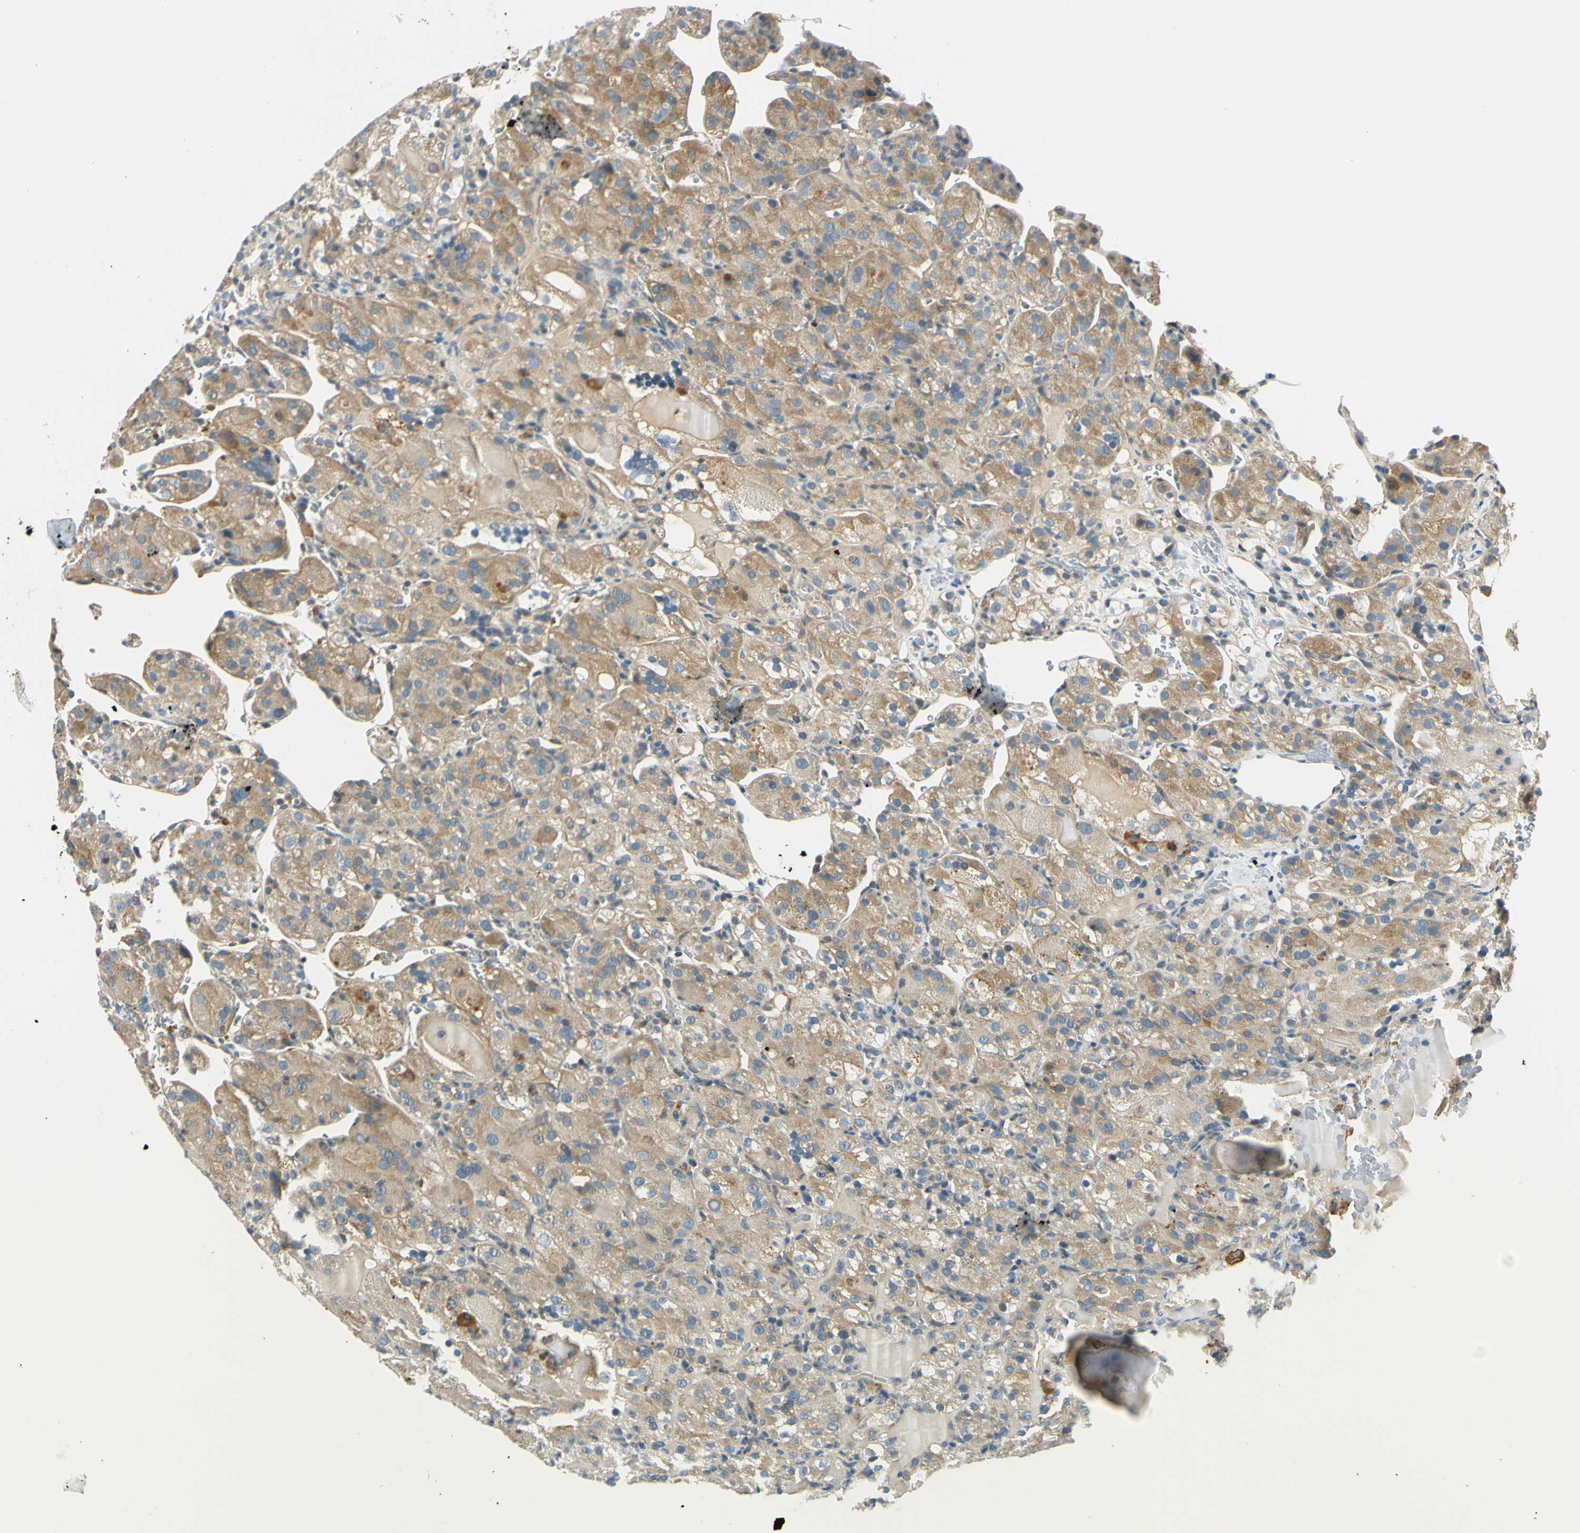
{"staining": {"intensity": "moderate", "quantity": ">75%", "location": "cytoplasmic/membranous"}, "tissue": "renal cancer", "cell_type": "Tumor cells", "image_type": "cancer", "snomed": [{"axis": "morphology", "description": "Normal tissue, NOS"}, {"axis": "morphology", "description": "Adenocarcinoma, NOS"}, {"axis": "topography", "description": "Kidney"}], "caption": "Immunohistochemical staining of renal cancer (adenocarcinoma) exhibits medium levels of moderate cytoplasmic/membranous protein expression in about >75% of tumor cells. The staining was performed using DAB (3,3'-diaminobenzidine), with brown indicating positive protein expression. Nuclei are stained blue with hematoxylin.", "gene": "LAMA3", "patient": {"sex": "male", "age": 61}}